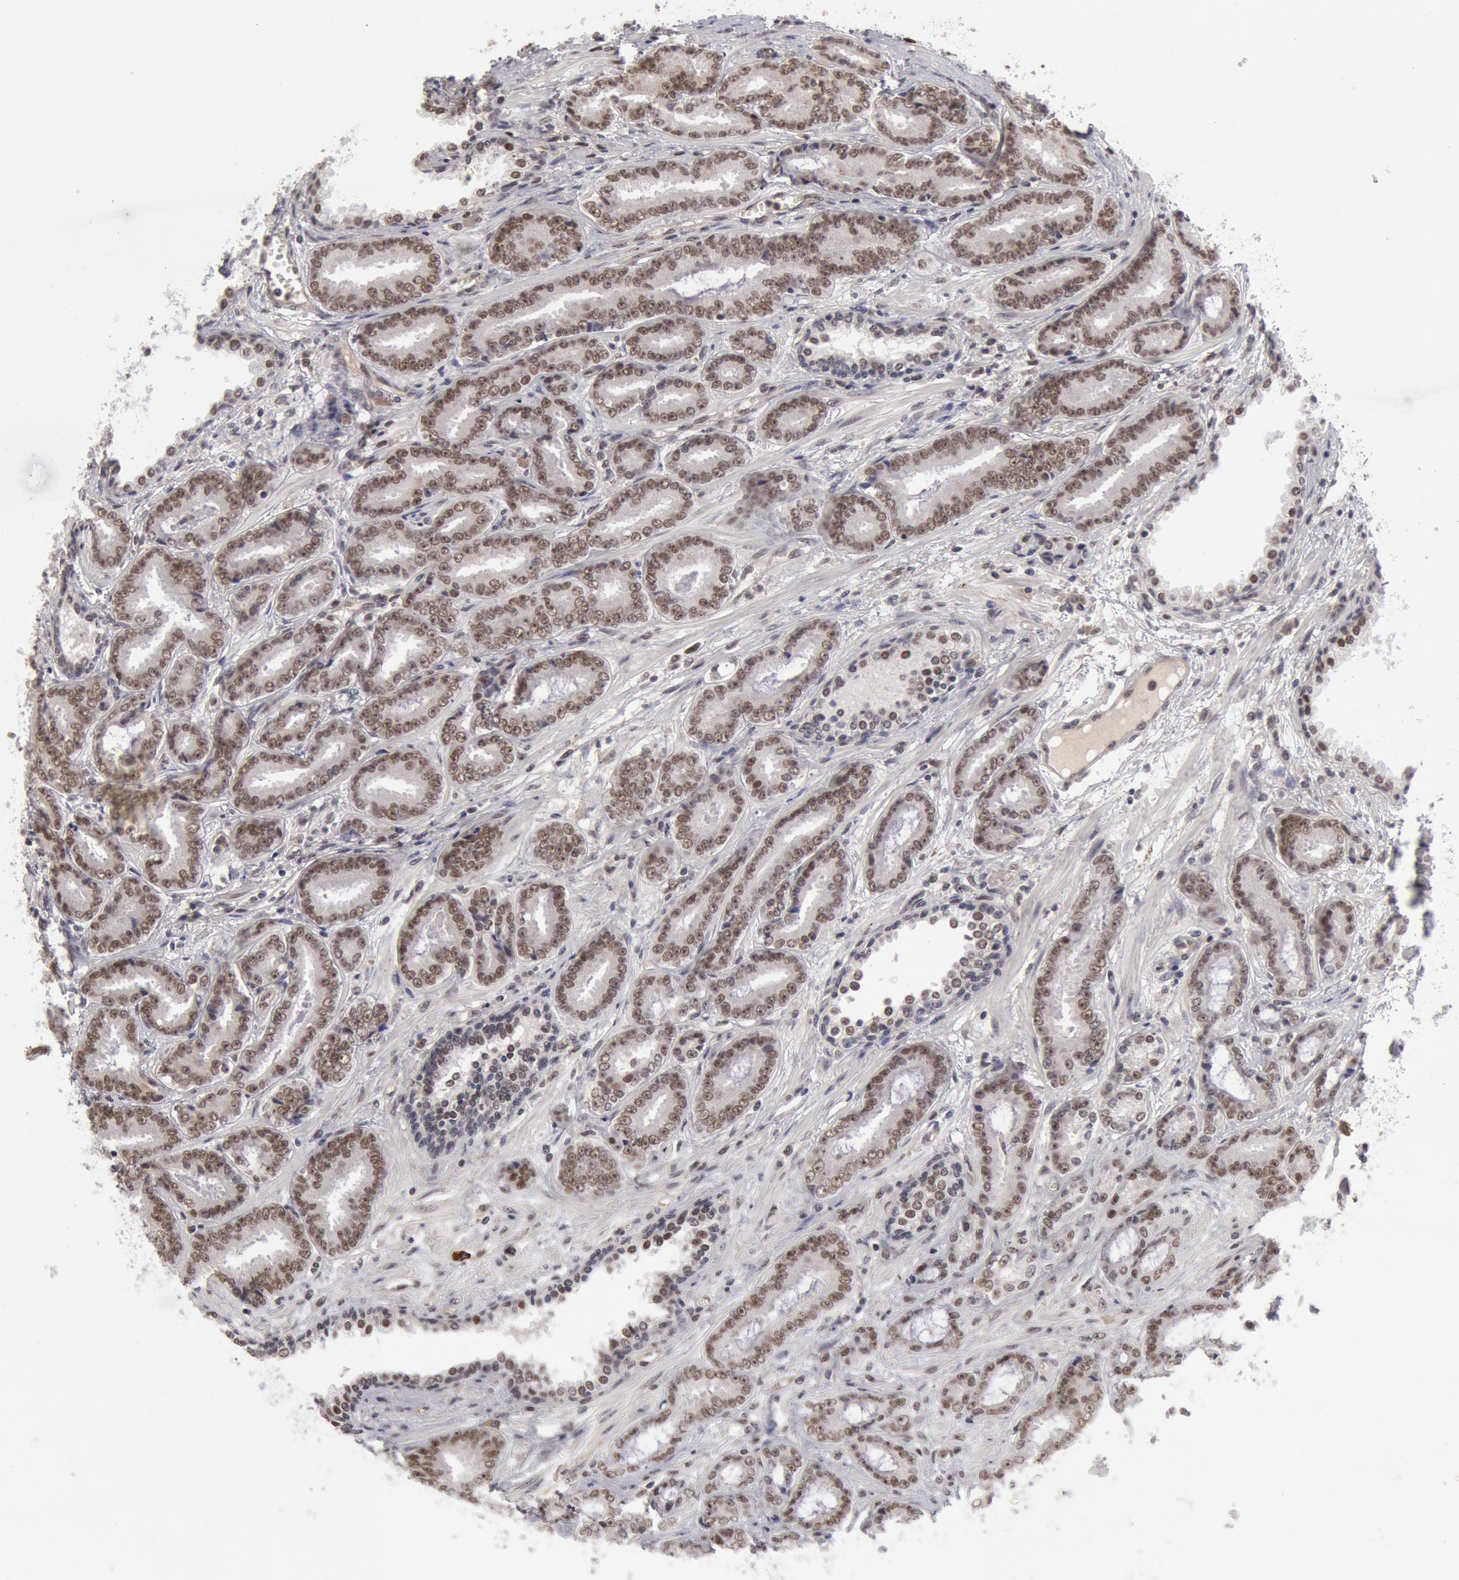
{"staining": {"intensity": "weak", "quantity": ">75%", "location": "nuclear"}, "tissue": "prostate cancer", "cell_type": "Tumor cells", "image_type": "cancer", "snomed": [{"axis": "morphology", "description": "Adenocarcinoma, Low grade"}, {"axis": "topography", "description": "Prostate"}], "caption": "Immunohistochemical staining of human adenocarcinoma (low-grade) (prostate) shows low levels of weak nuclear positivity in approximately >75% of tumor cells.", "gene": "PPP4R3B", "patient": {"sex": "male", "age": 65}}